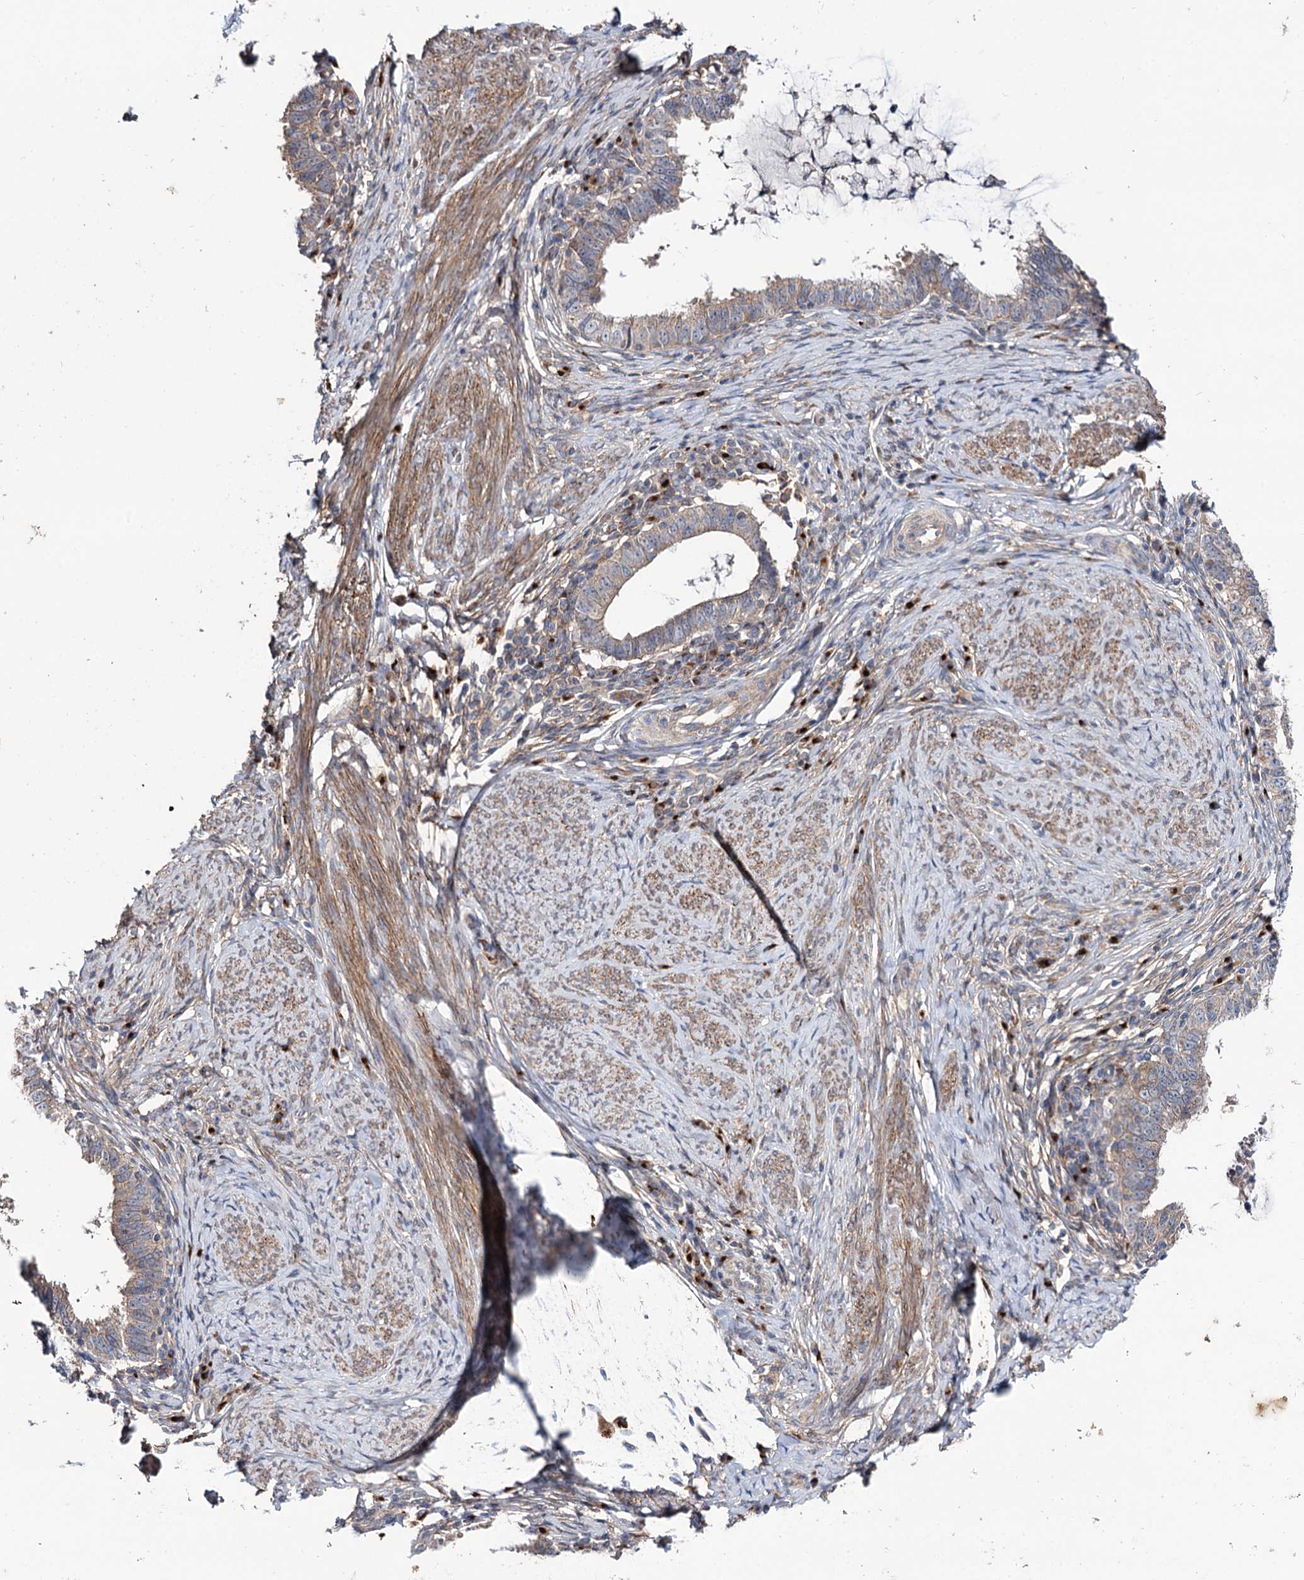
{"staining": {"intensity": "moderate", "quantity": ">75%", "location": "cytoplasmic/membranous"}, "tissue": "cervical cancer", "cell_type": "Tumor cells", "image_type": "cancer", "snomed": [{"axis": "morphology", "description": "Adenocarcinoma, NOS"}, {"axis": "topography", "description": "Cervix"}], "caption": "DAB immunohistochemical staining of human cervical cancer (adenocarcinoma) reveals moderate cytoplasmic/membranous protein staining in approximately >75% of tumor cells.", "gene": "SEC24A", "patient": {"sex": "female", "age": 36}}